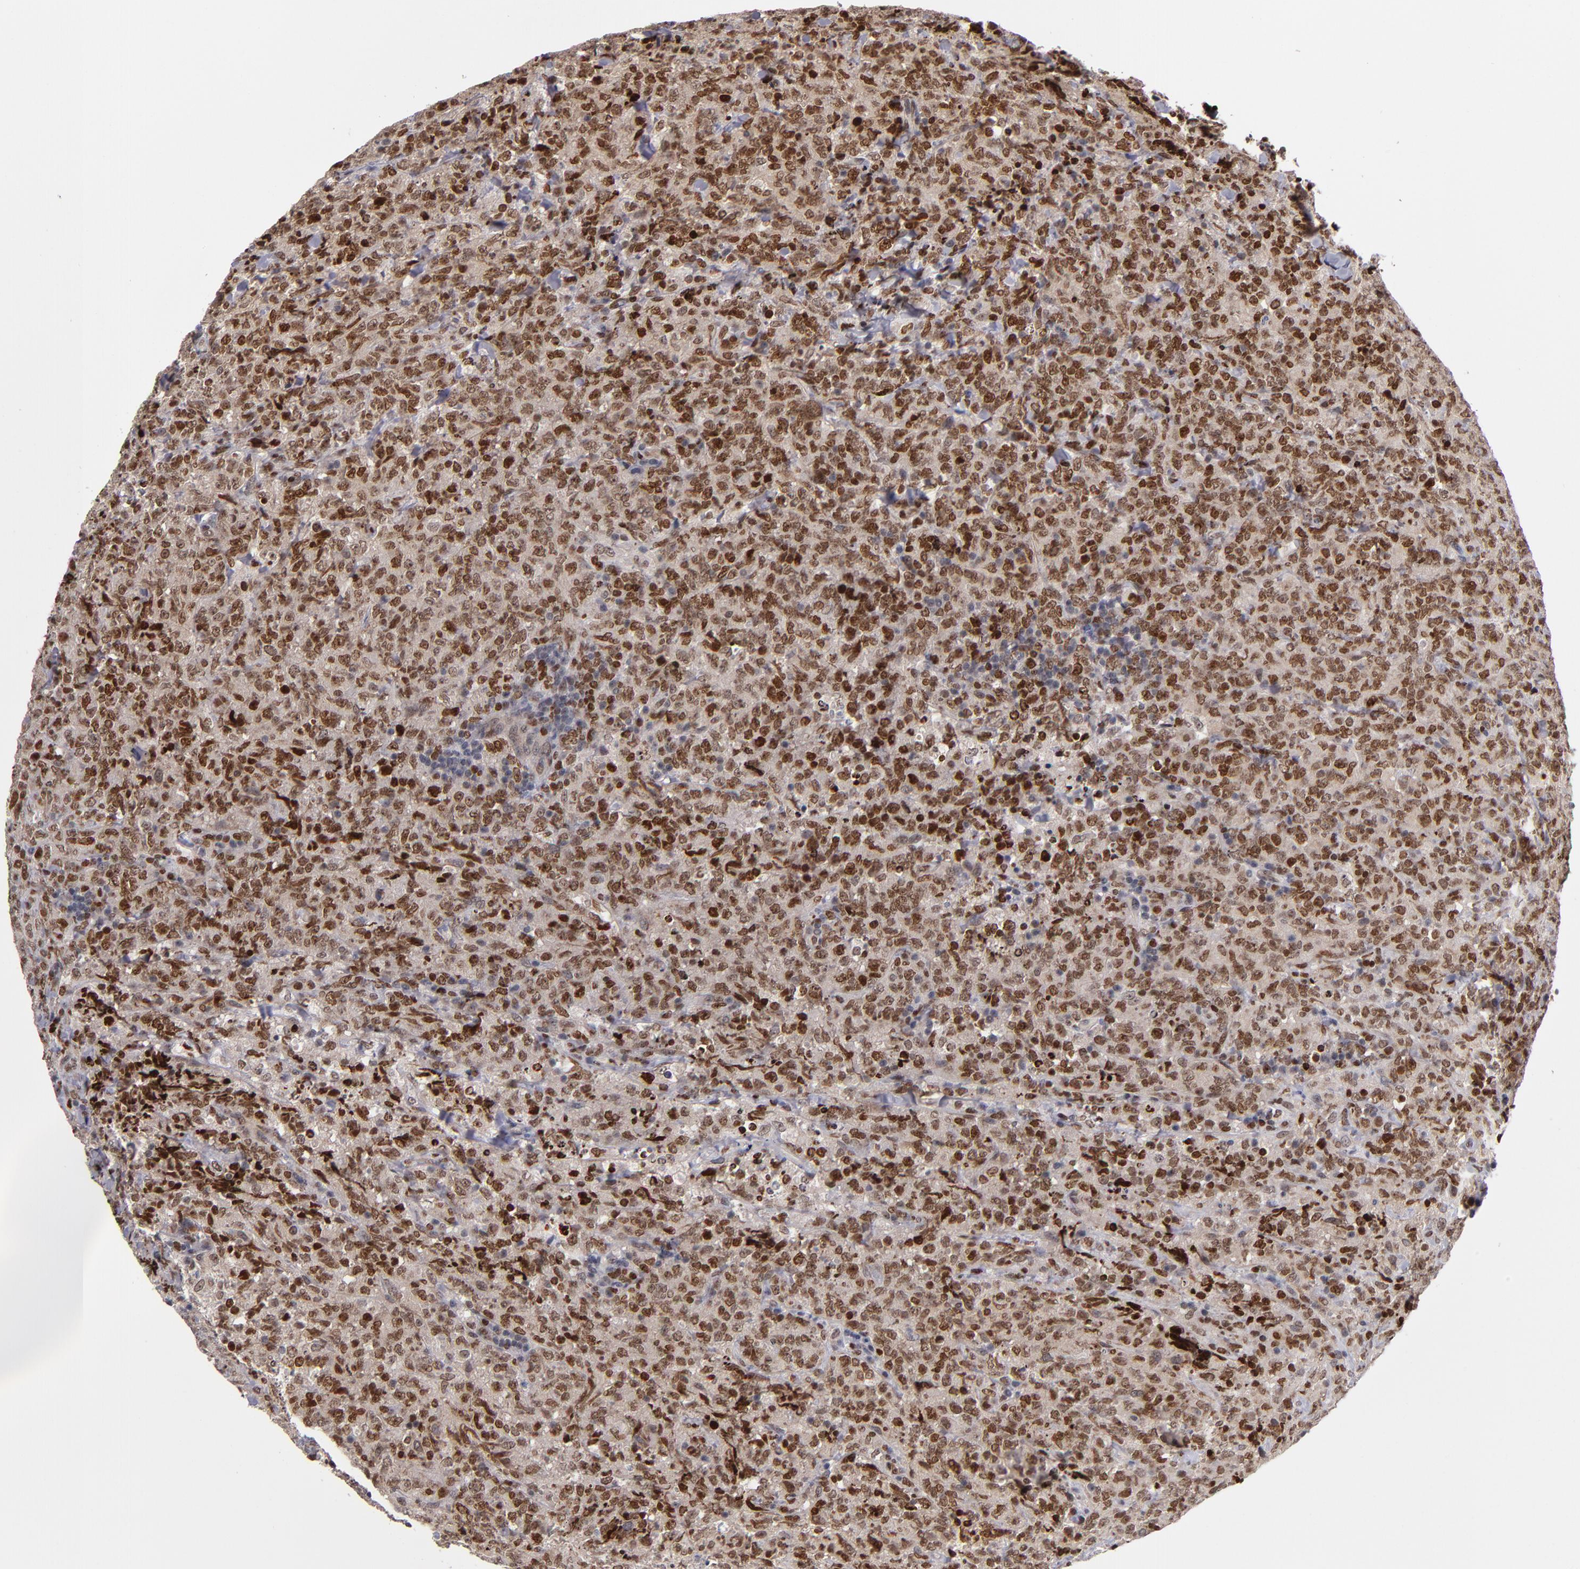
{"staining": {"intensity": "strong", "quantity": ">75%", "location": "nuclear"}, "tissue": "lymphoma", "cell_type": "Tumor cells", "image_type": "cancer", "snomed": [{"axis": "morphology", "description": "Malignant lymphoma, non-Hodgkin's type, High grade"}, {"axis": "topography", "description": "Tonsil"}], "caption": "High-grade malignant lymphoma, non-Hodgkin's type stained for a protein (brown) demonstrates strong nuclear positive expression in about >75% of tumor cells.", "gene": "KDM6A", "patient": {"sex": "female", "age": 36}}